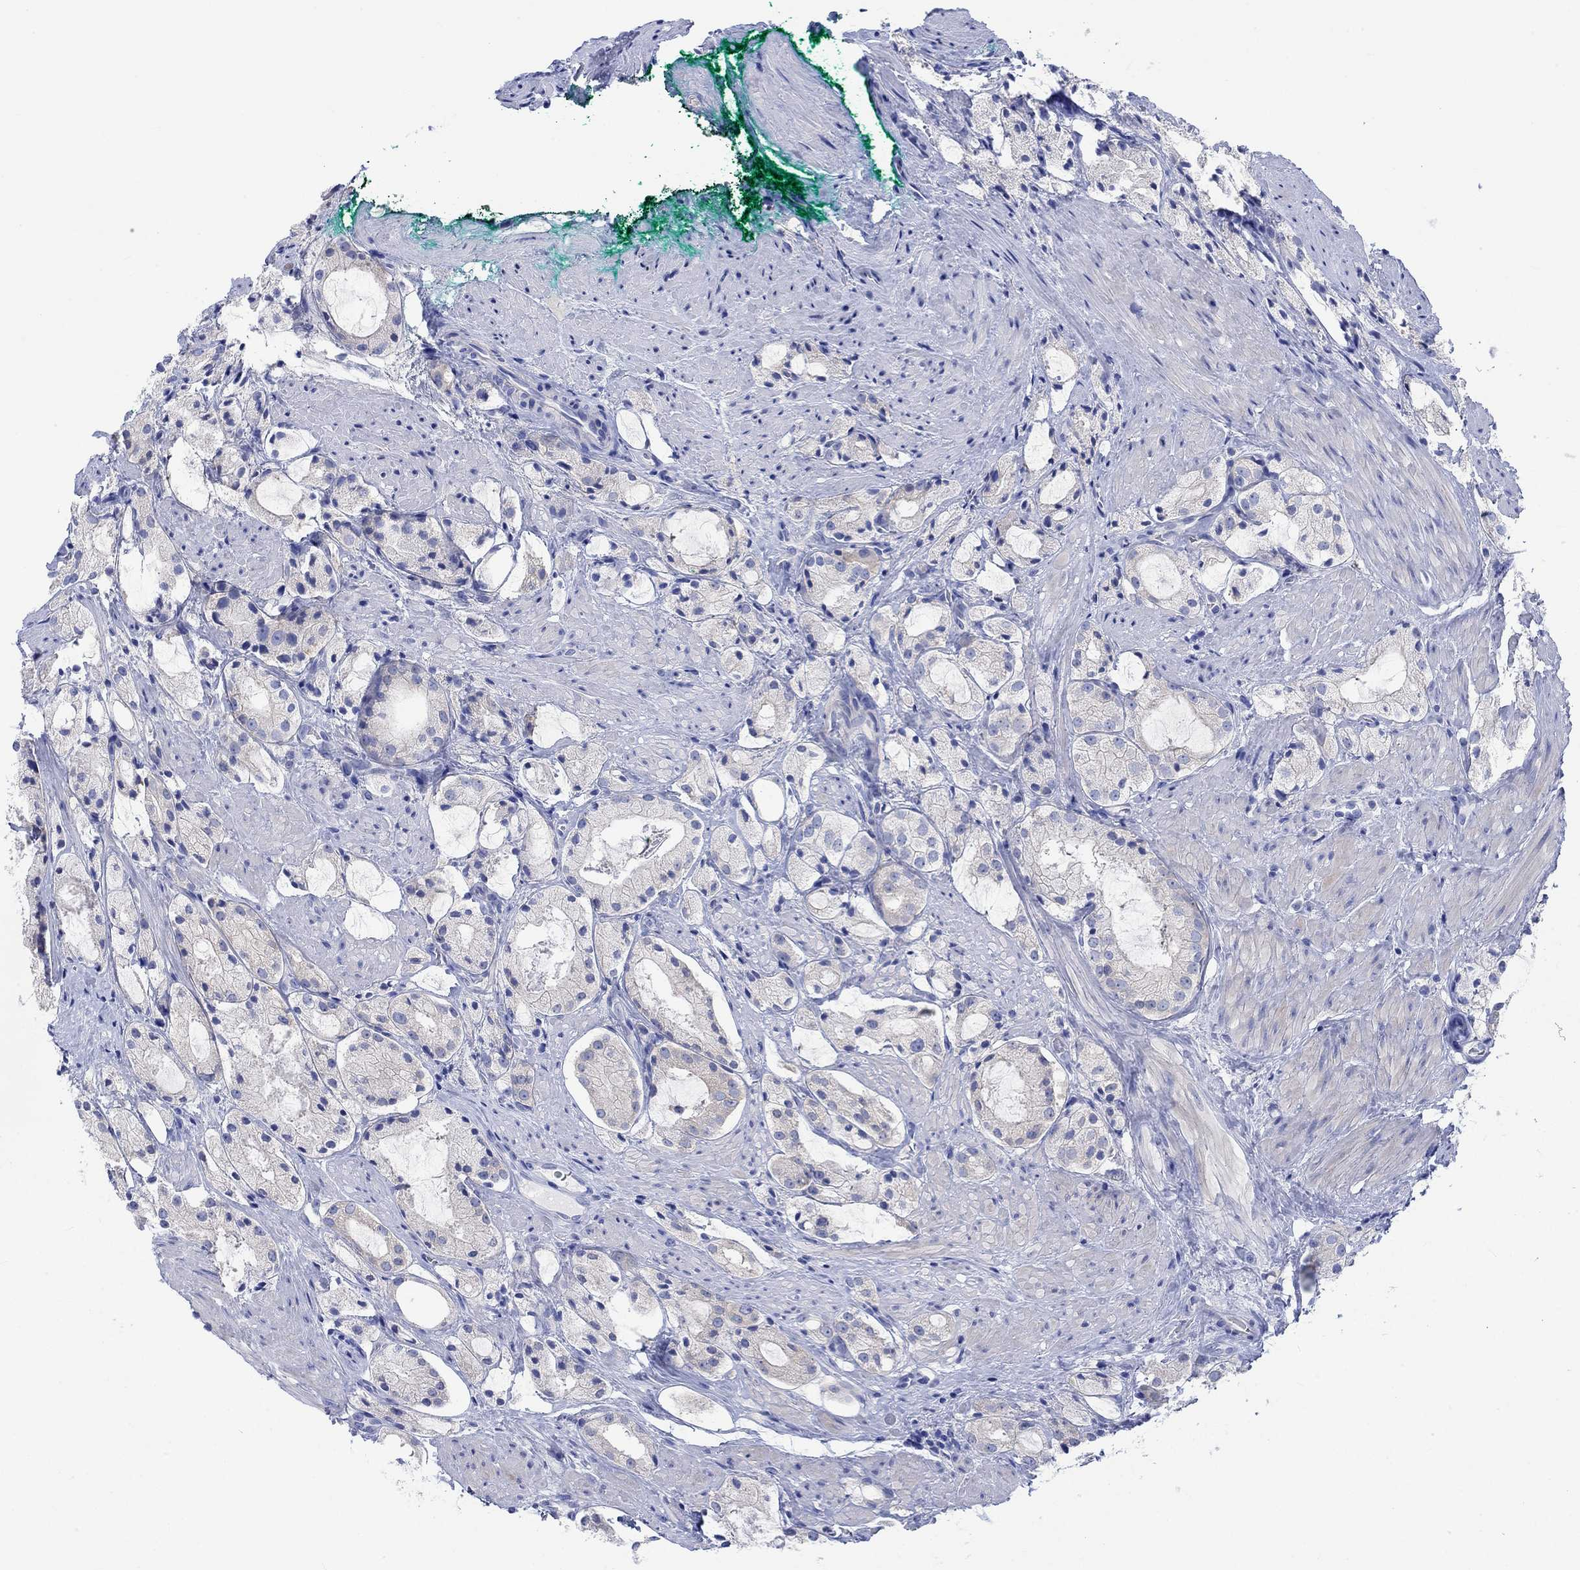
{"staining": {"intensity": "negative", "quantity": "none", "location": "none"}, "tissue": "prostate cancer", "cell_type": "Tumor cells", "image_type": "cancer", "snomed": [{"axis": "morphology", "description": "Adenocarcinoma, NOS"}, {"axis": "morphology", "description": "Adenocarcinoma, High grade"}, {"axis": "topography", "description": "Prostate"}], "caption": "The image shows no staining of tumor cells in adenocarcinoma (prostate).", "gene": "REEP6", "patient": {"sex": "male", "age": 64}}